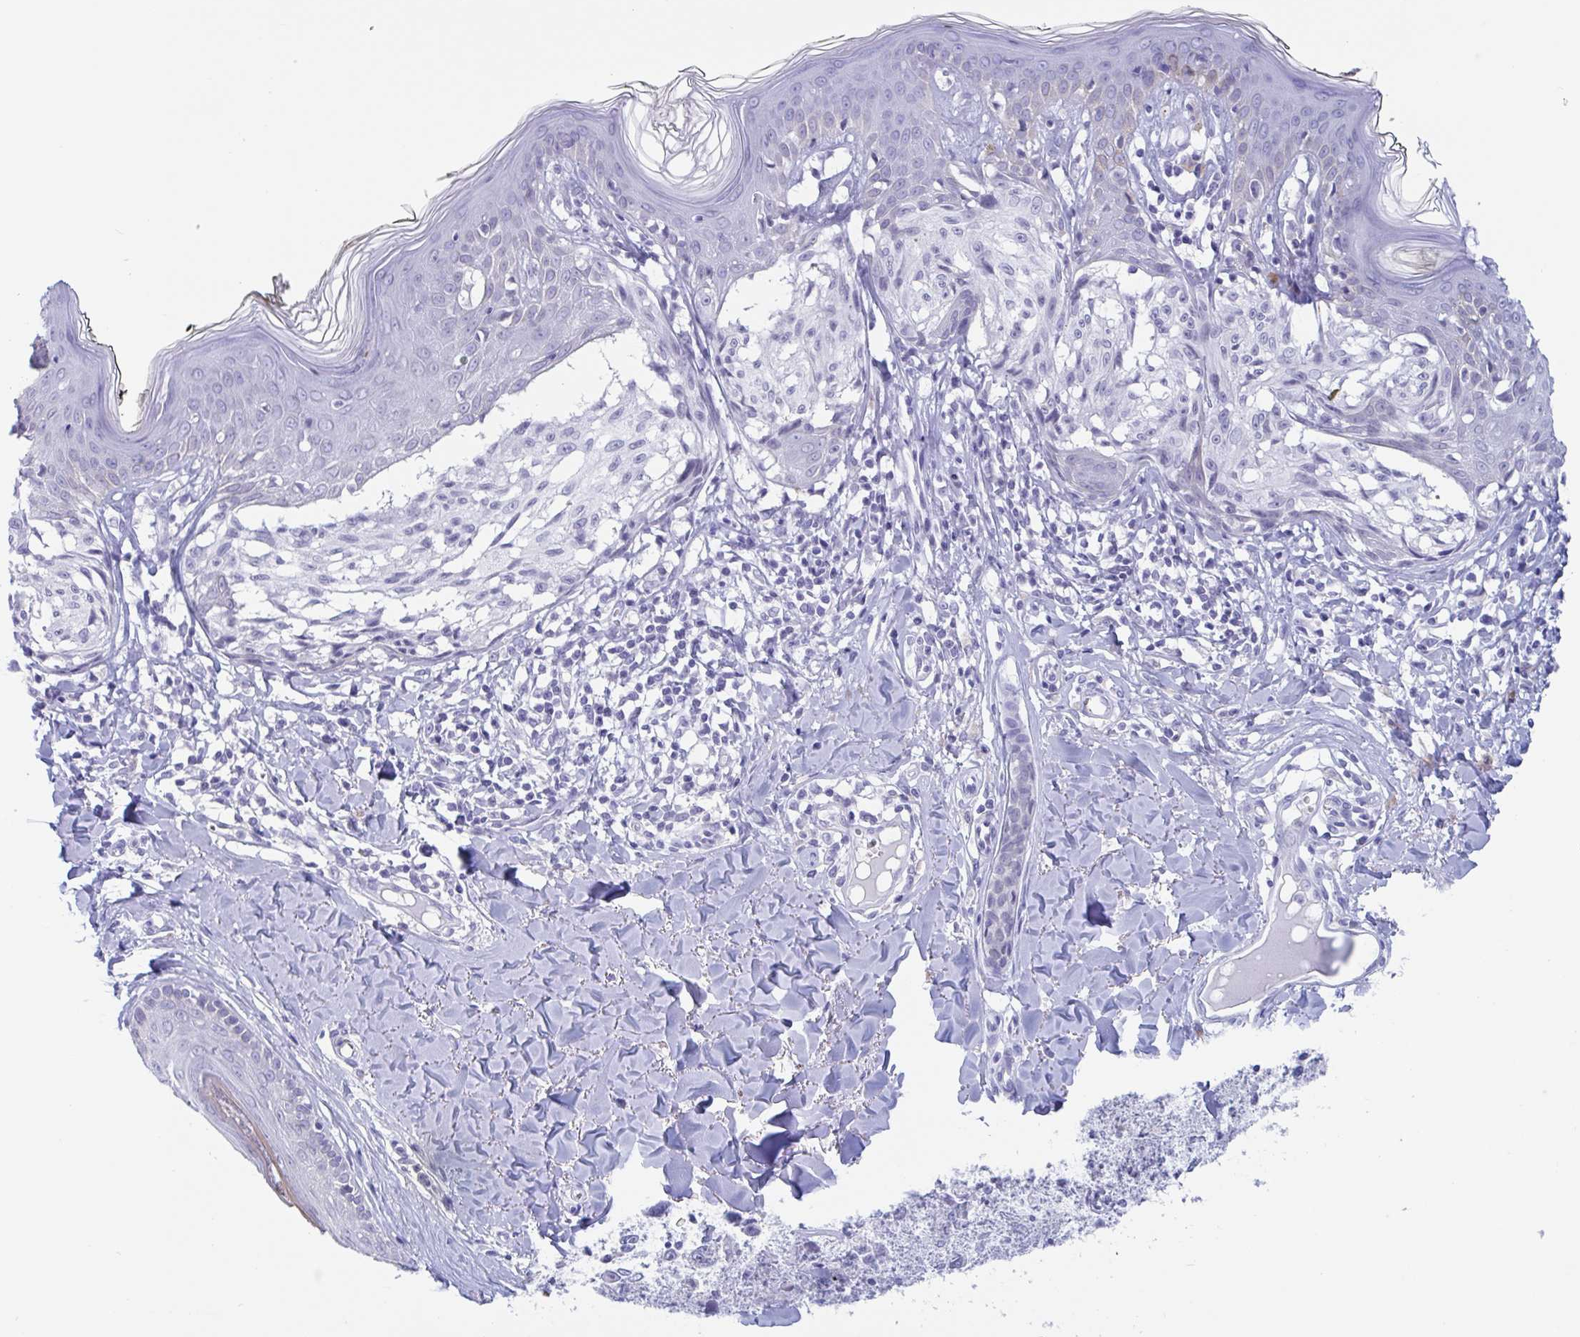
{"staining": {"intensity": "negative", "quantity": "none", "location": "none"}, "tissue": "melanoma", "cell_type": "Tumor cells", "image_type": "cancer", "snomed": [{"axis": "morphology", "description": "Malignant melanoma, NOS"}, {"axis": "topography", "description": "Skin"}], "caption": "There is no significant positivity in tumor cells of malignant melanoma. Nuclei are stained in blue.", "gene": "CDX4", "patient": {"sex": "female", "age": 43}}